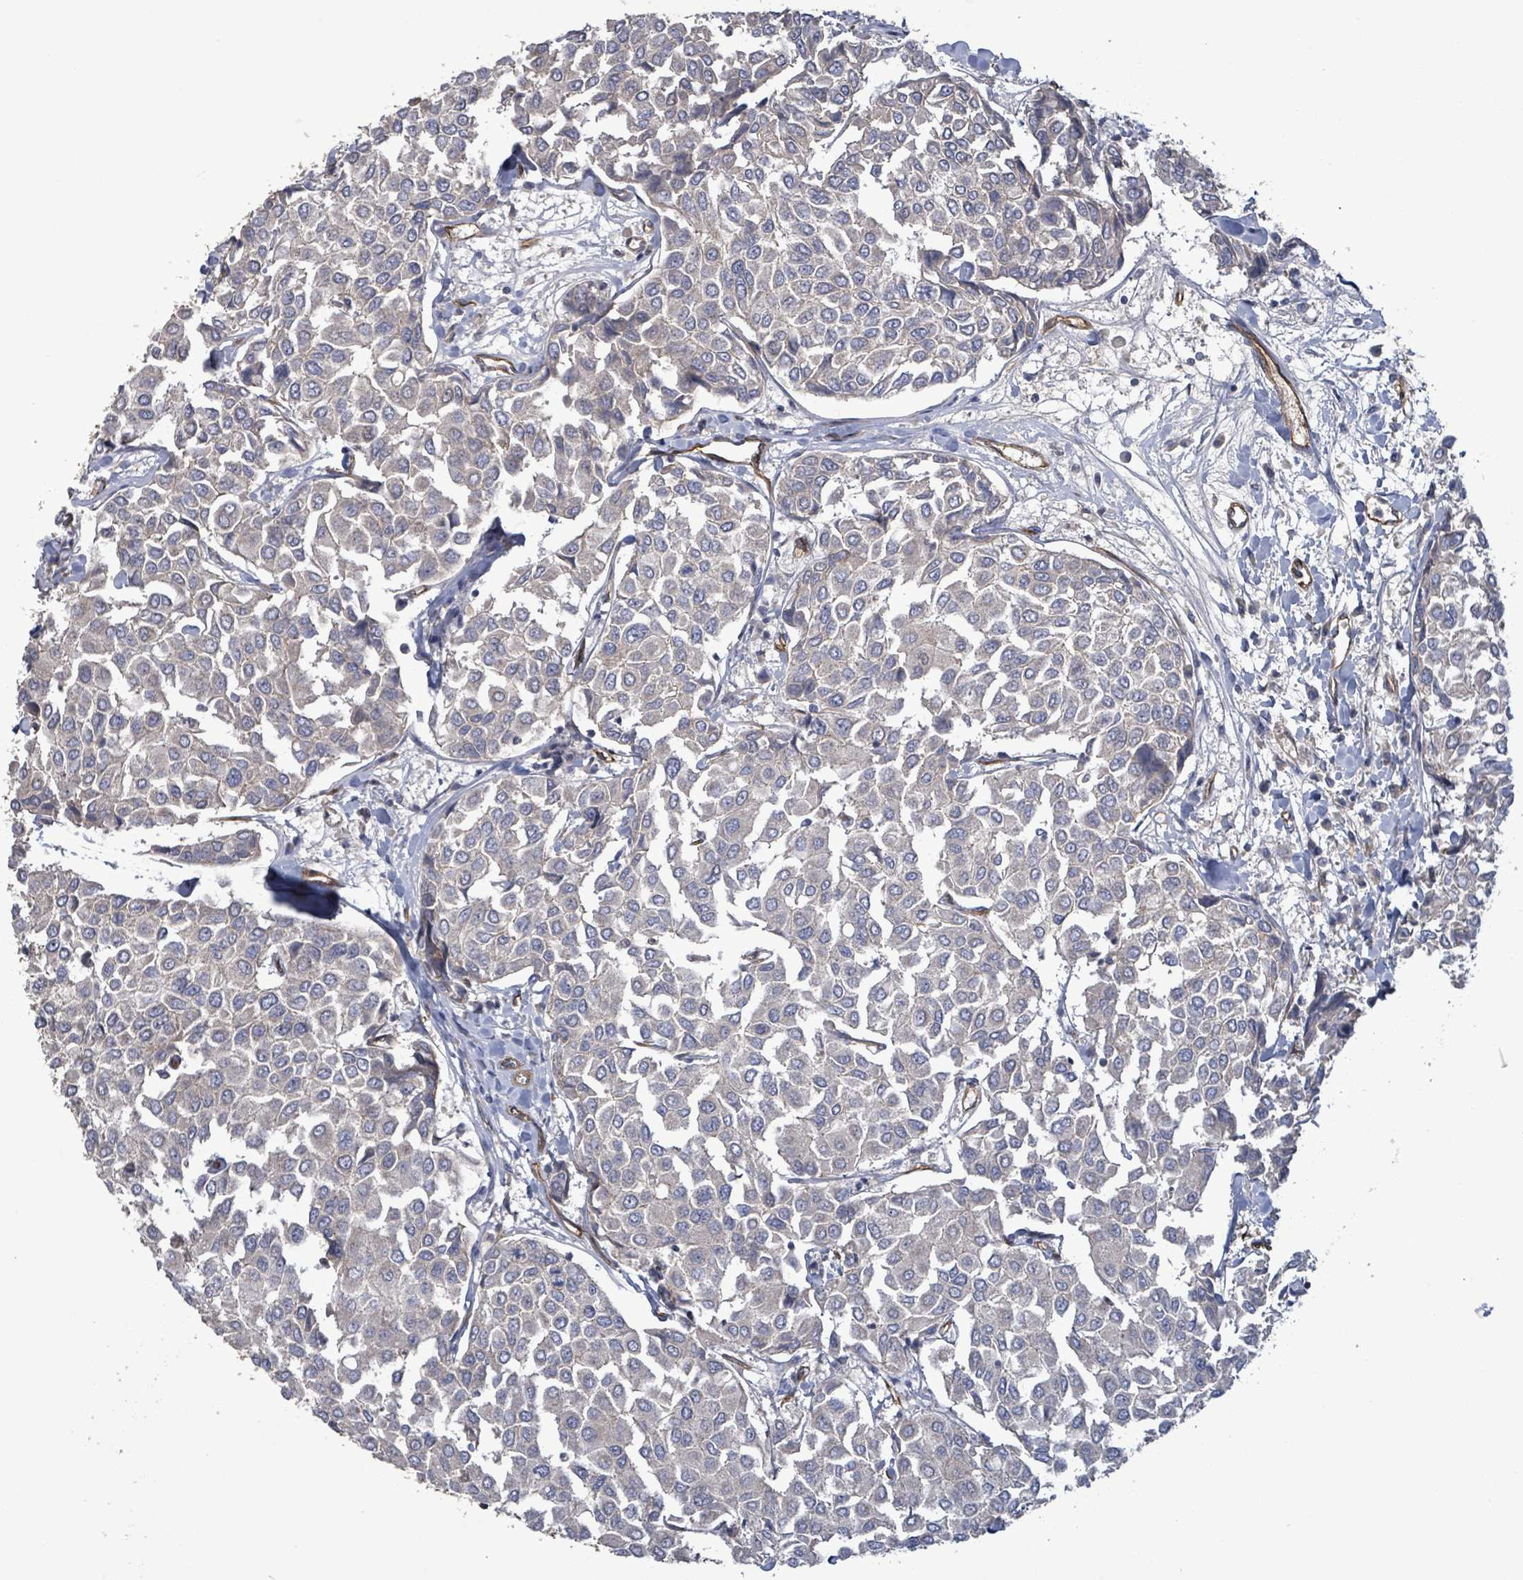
{"staining": {"intensity": "negative", "quantity": "none", "location": "none"}, "tissue": "breast cancer", "cell_type": "Tumor cells", "image_type": "cancer", "snomed": [{"axis": "morphology", "description": "Duct carcinoma"}, {"axis": "topography", "description": "Breast"}], "caption": "DAB immunohistochemical staining of human breast infiltrating ductal carcinoma demonstrates no significant positivity in tumor cells.", "gene": "KANK3", "patient": {"sex": "female", "age": 55}}